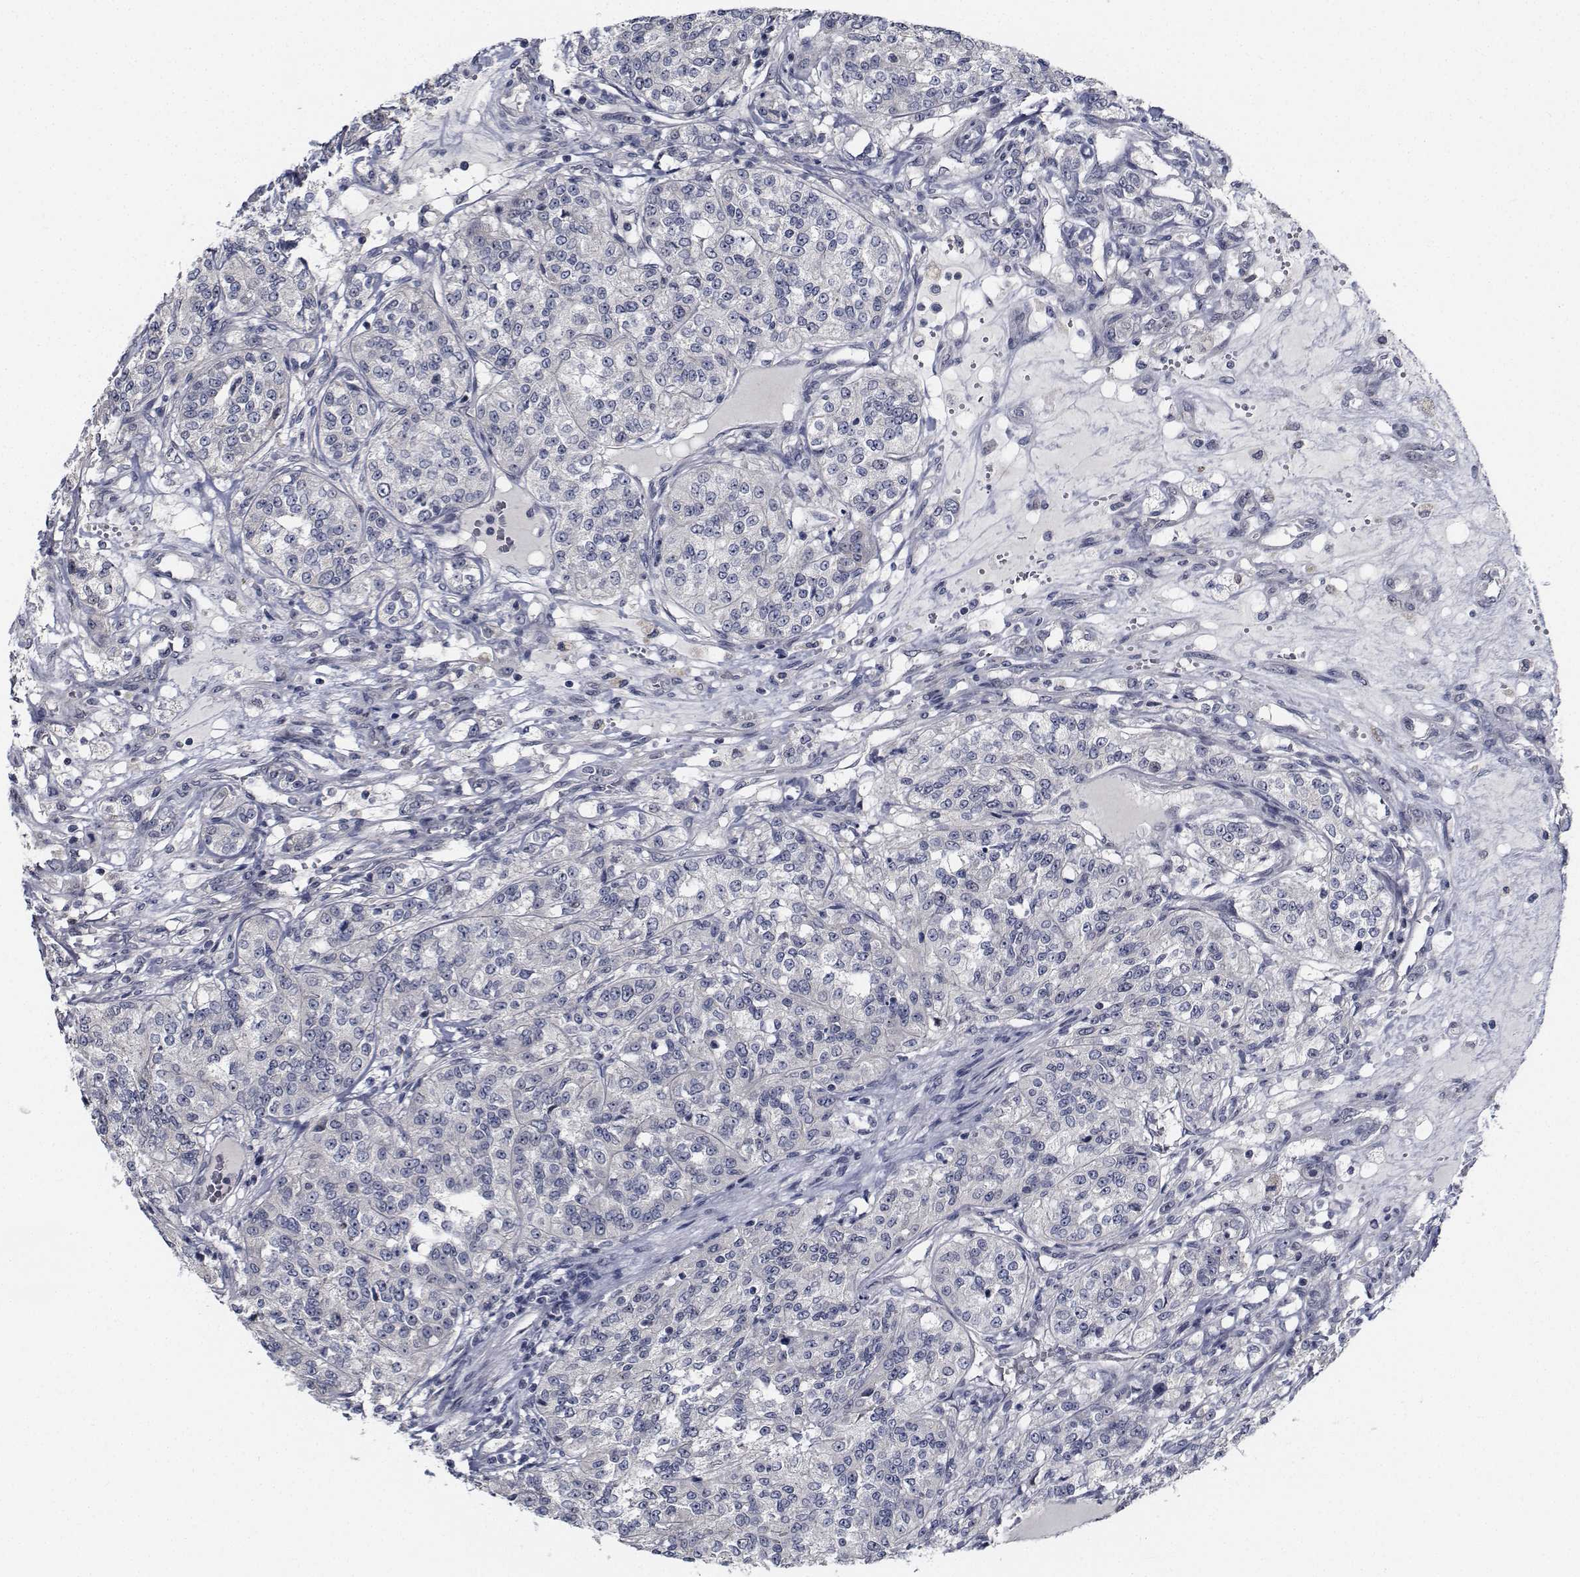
{"staining": {"intensity": "negative", "quantity": "none", "location": "none"}, "tissue": "renal cancer", "cell_type": "Tumor cells", "image_type": "cancer", "snomed": [{"axis": "morphology", "description": "Adenocarcinoma, NOS"}, {"axis": "topography", "description": "Kidney"}], "caption": "DAB (3,3'-diaminobenzidine) immunohistochemical staining of human adenocarcinoma (renal) exhibits no significant staining in tumor cells.", "gene": "NVL", "patient": {"sex": "female", "age": 63}}